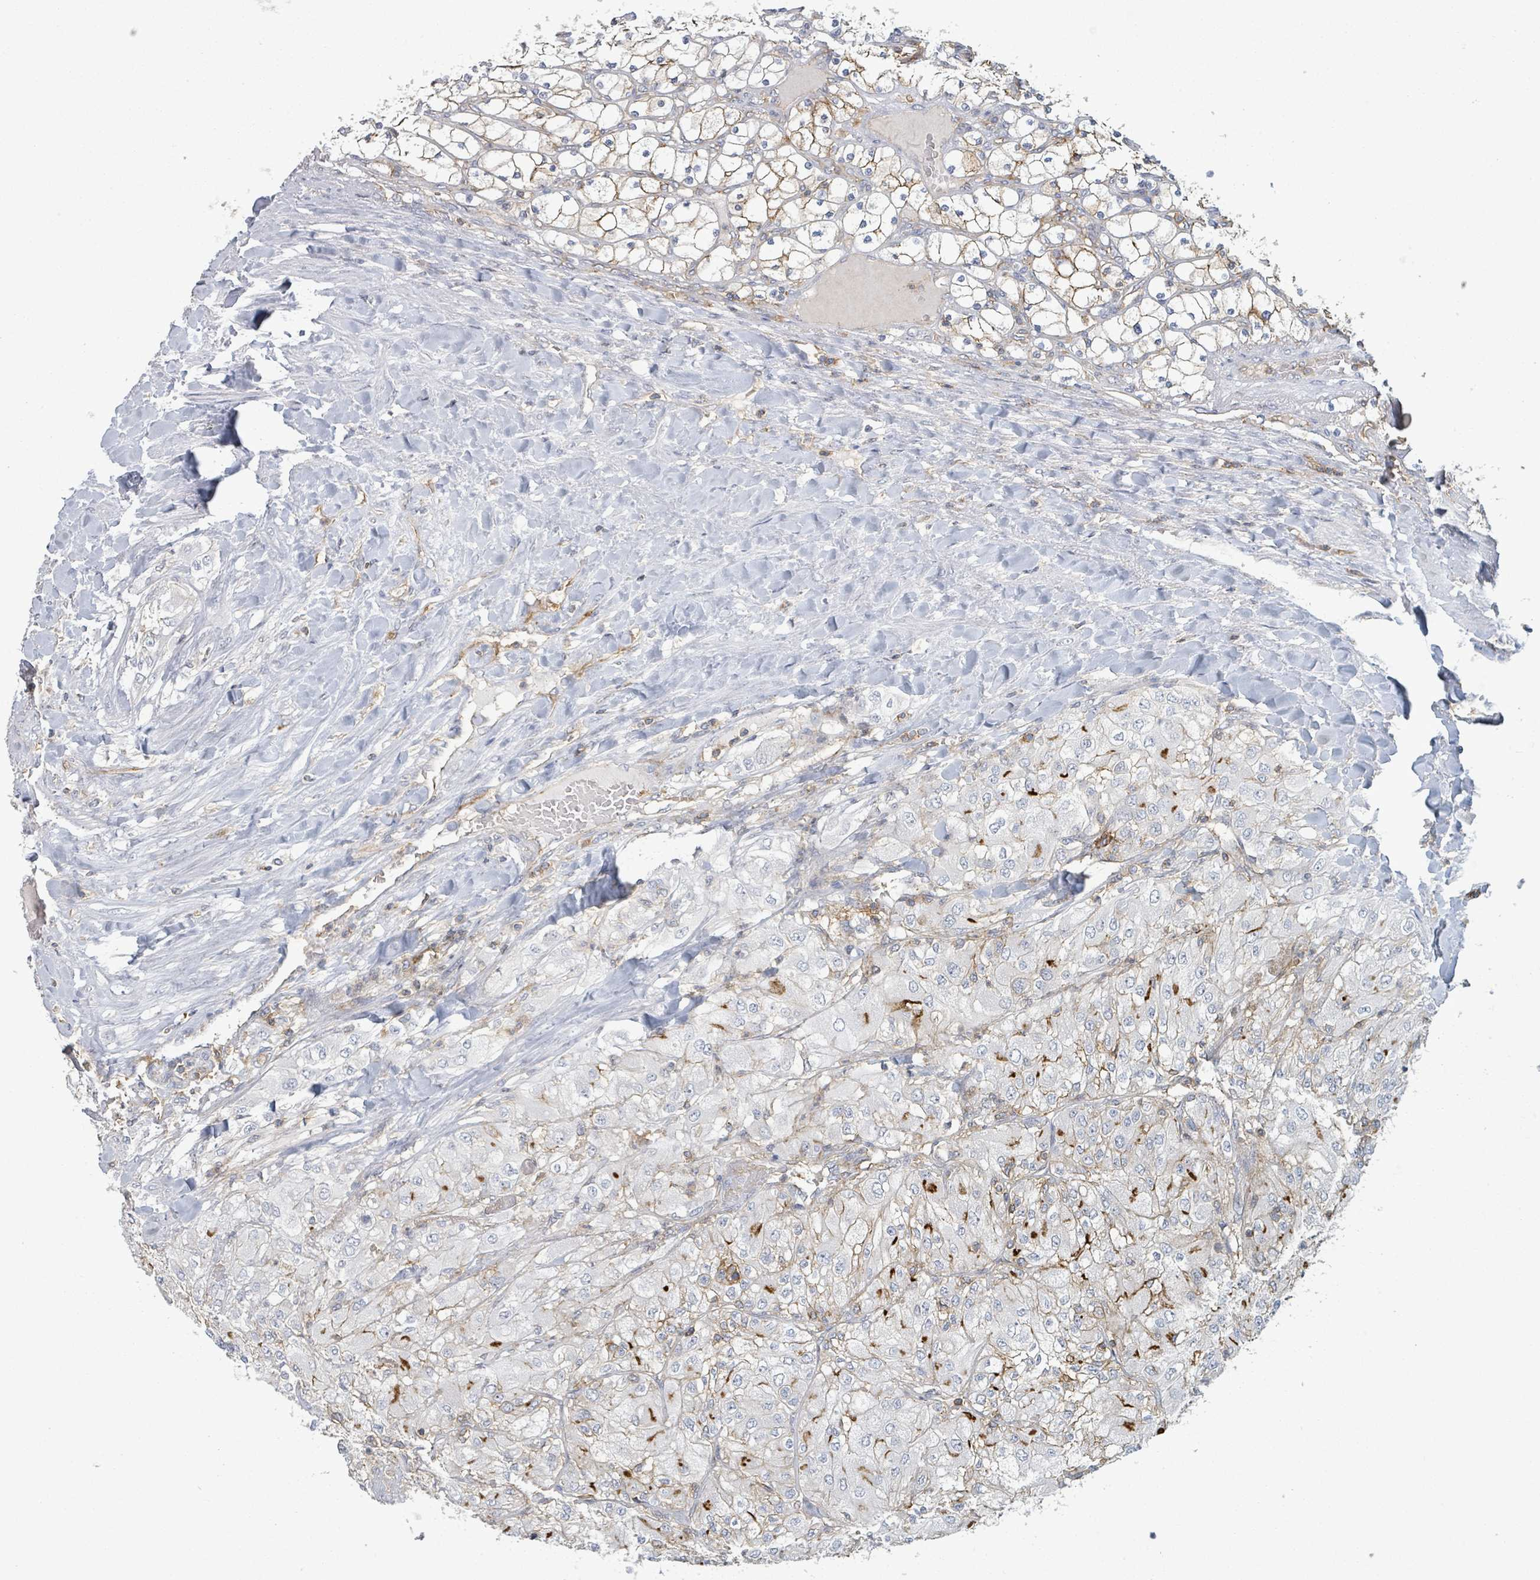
{"staining": {"intensity": "moderate", "quantity": "25%-75%", "location": "cytoplasmic/membranous"}, "tissue": "renal cancer", "cell_type": "Tumor cells", "image_type": "cancer", "snomed": [{"axis": "morphology", "description": "Adenocarcinoma, NOS"}, {"axis": "topography", "description": "Kidney"}], "caption": "Protein expression analysis of renal adenocarcinoma reveals moderate cytoplasmic/membranous positivity in approximately 25%-75% of tumor cells. The staining is performed using DAB (3,3'-diaminobenzidine) brown chromogen to label protein expression. The nuclei are counter-stained blue using hematoxylin.", "gene": "TNFRSF14", "patient": {"sex": "male", "age": 80}}